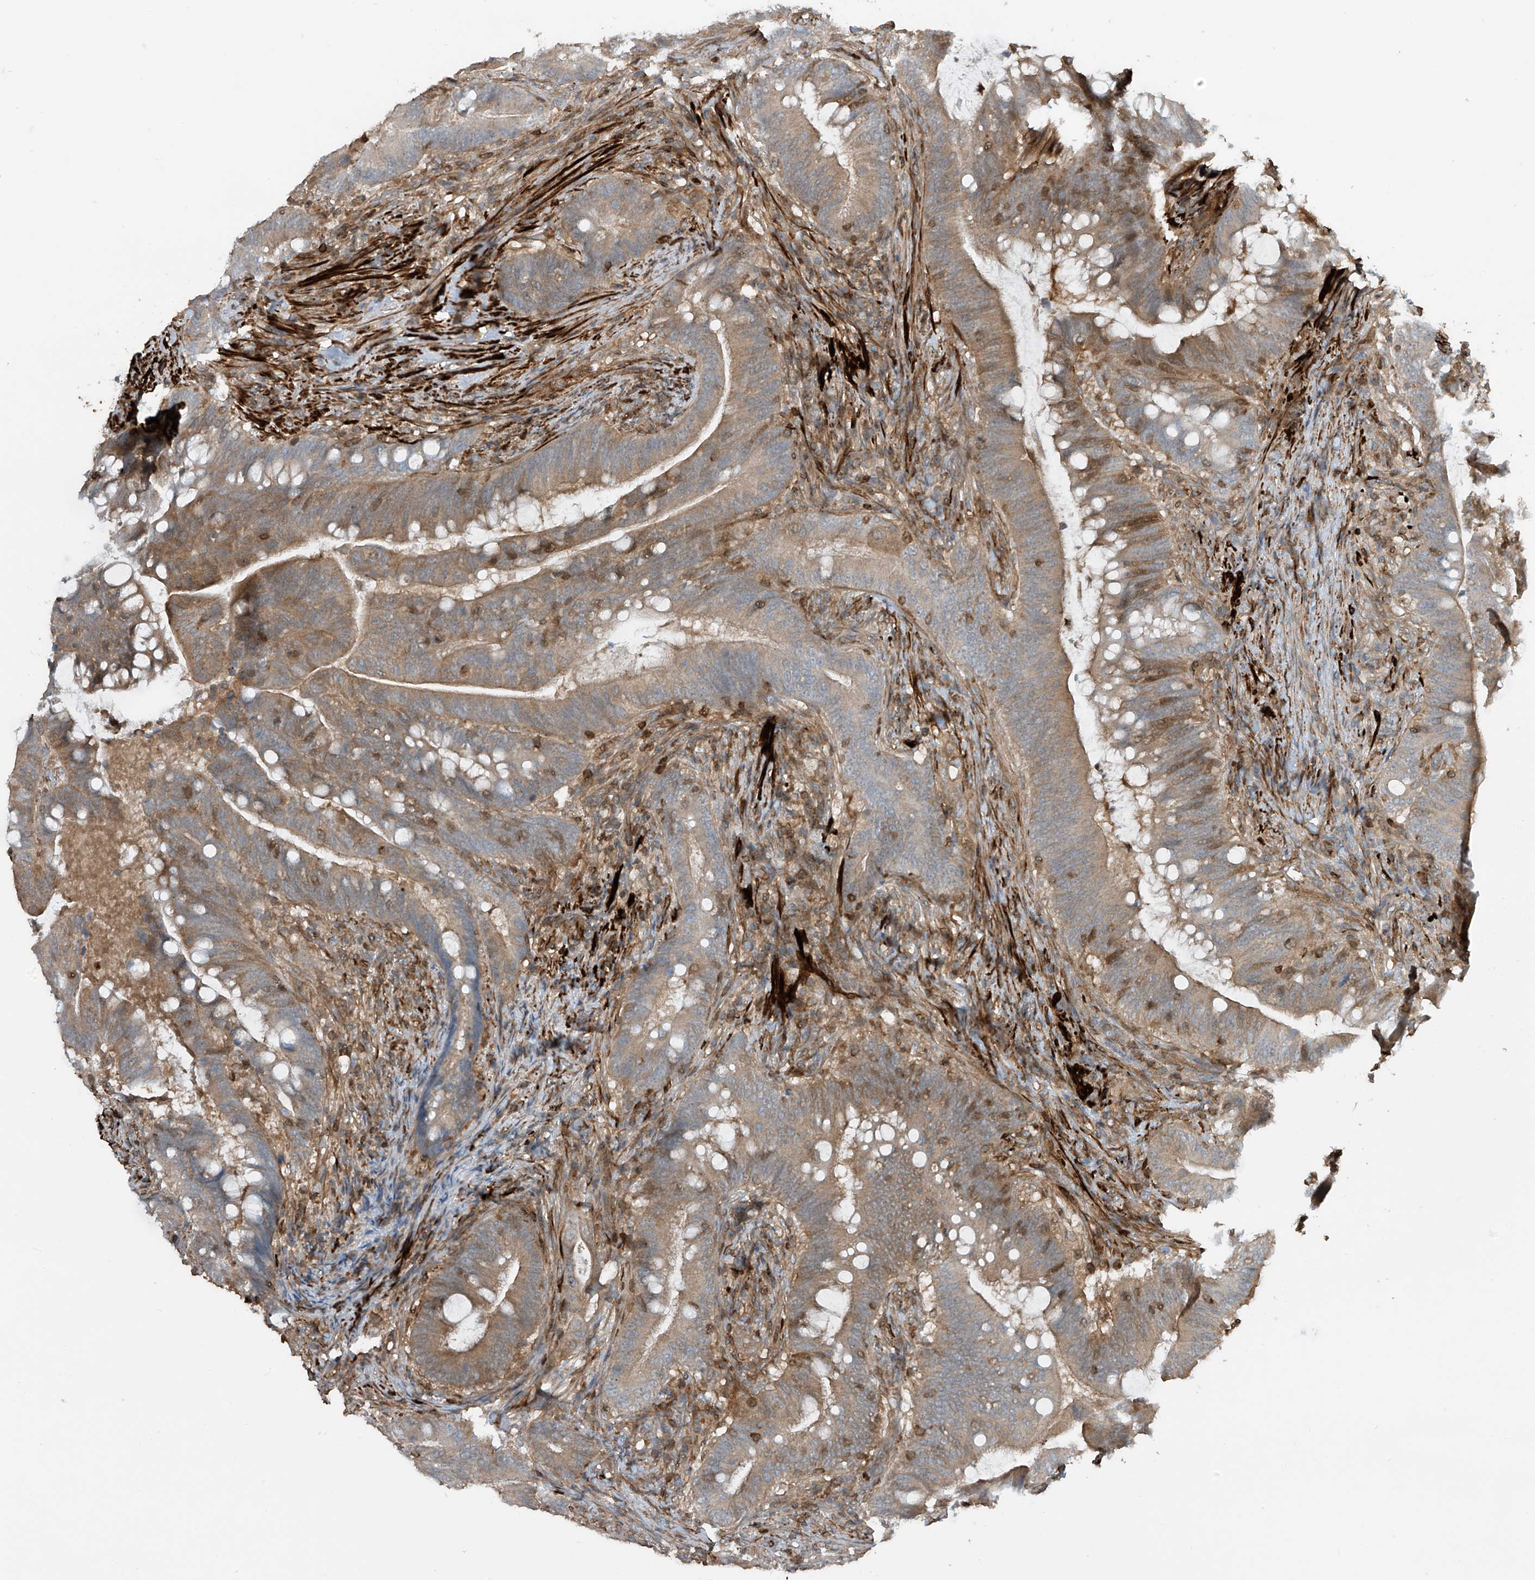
{"staining": {"intensity": "moderate", "quantity": ">75%", "location": "cytoplasmic/membranous"}, "tissue": "colorectal cancer", "cell_type": "Tumor cells", "image_type": "cancer", "snomed": [{"axis": "morphology", "description": "Adenocarcinoma, NOS"}, {"axis": "topography", "description": "Colon"}], "caption": "A photomicrograph showing moderate cytoplasmic/membranous staining in about >75% of tumor cells in colorectal cancer (adenocarcinoma), as visualized by brown immunohistochemical staining.", "gene": "SH3BGRL3", "patient": {"sex": "female", "age": 66}}